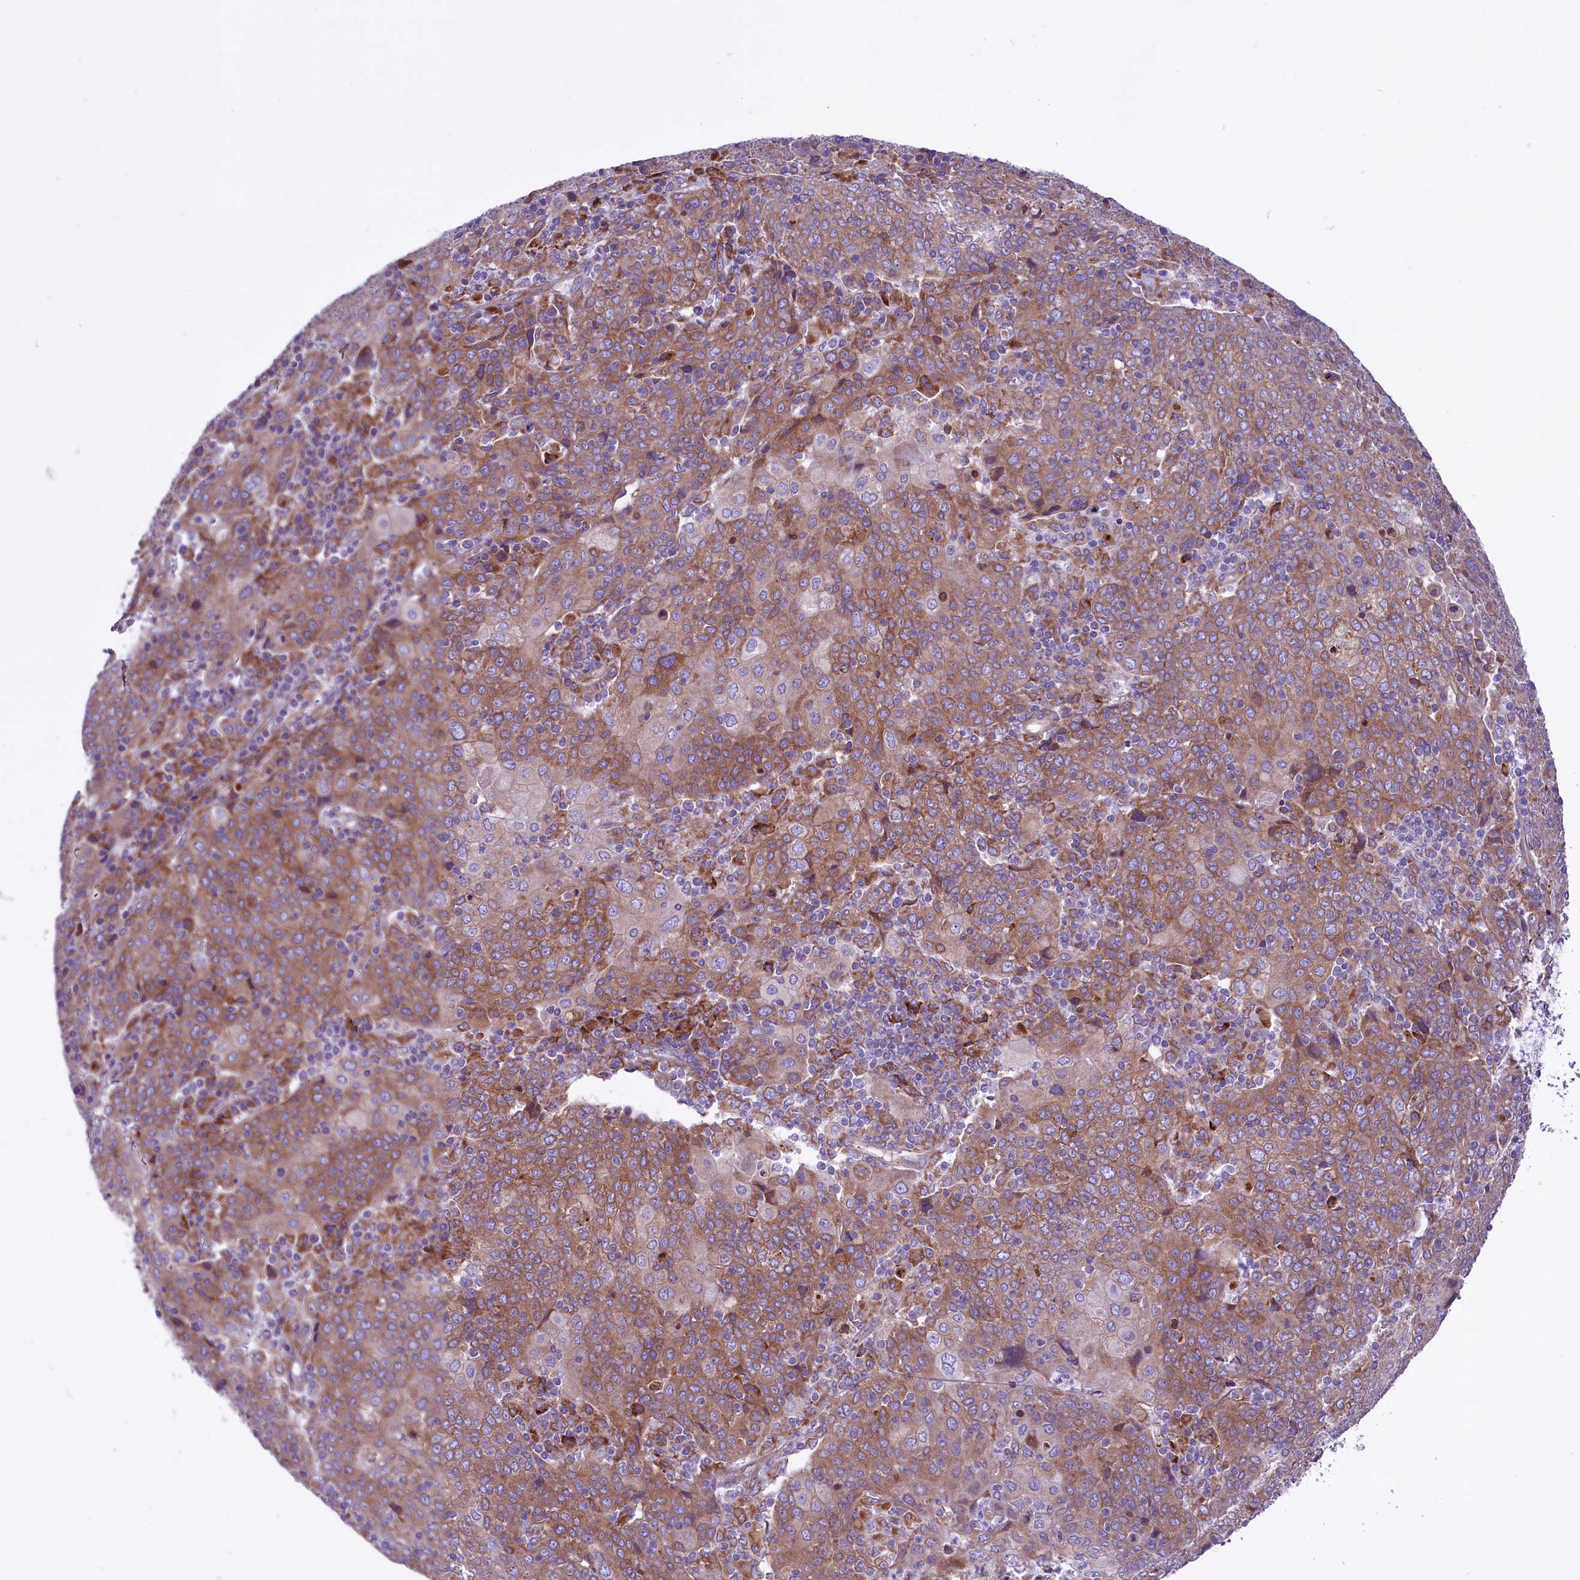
{"staining": {"intensity": "moderate", "quantity": ">75%", "location": "cytoplasmic/membranous"}, "tissue": "cervical cancer", "cell_type": "Tumor cells", "image_type": "cancer", "snomed": [{"axis": "morphology", "description": "Squamous cell carcinoma, NOS"}, {"axis": "topography", "description": "Cervix"}], "caption": "Cervical cancer stained with a protein marker demonstrates moderate staining in tumor cells.", "gene": "PTPRU", "patient": {"sex": "female", "age": 67}}